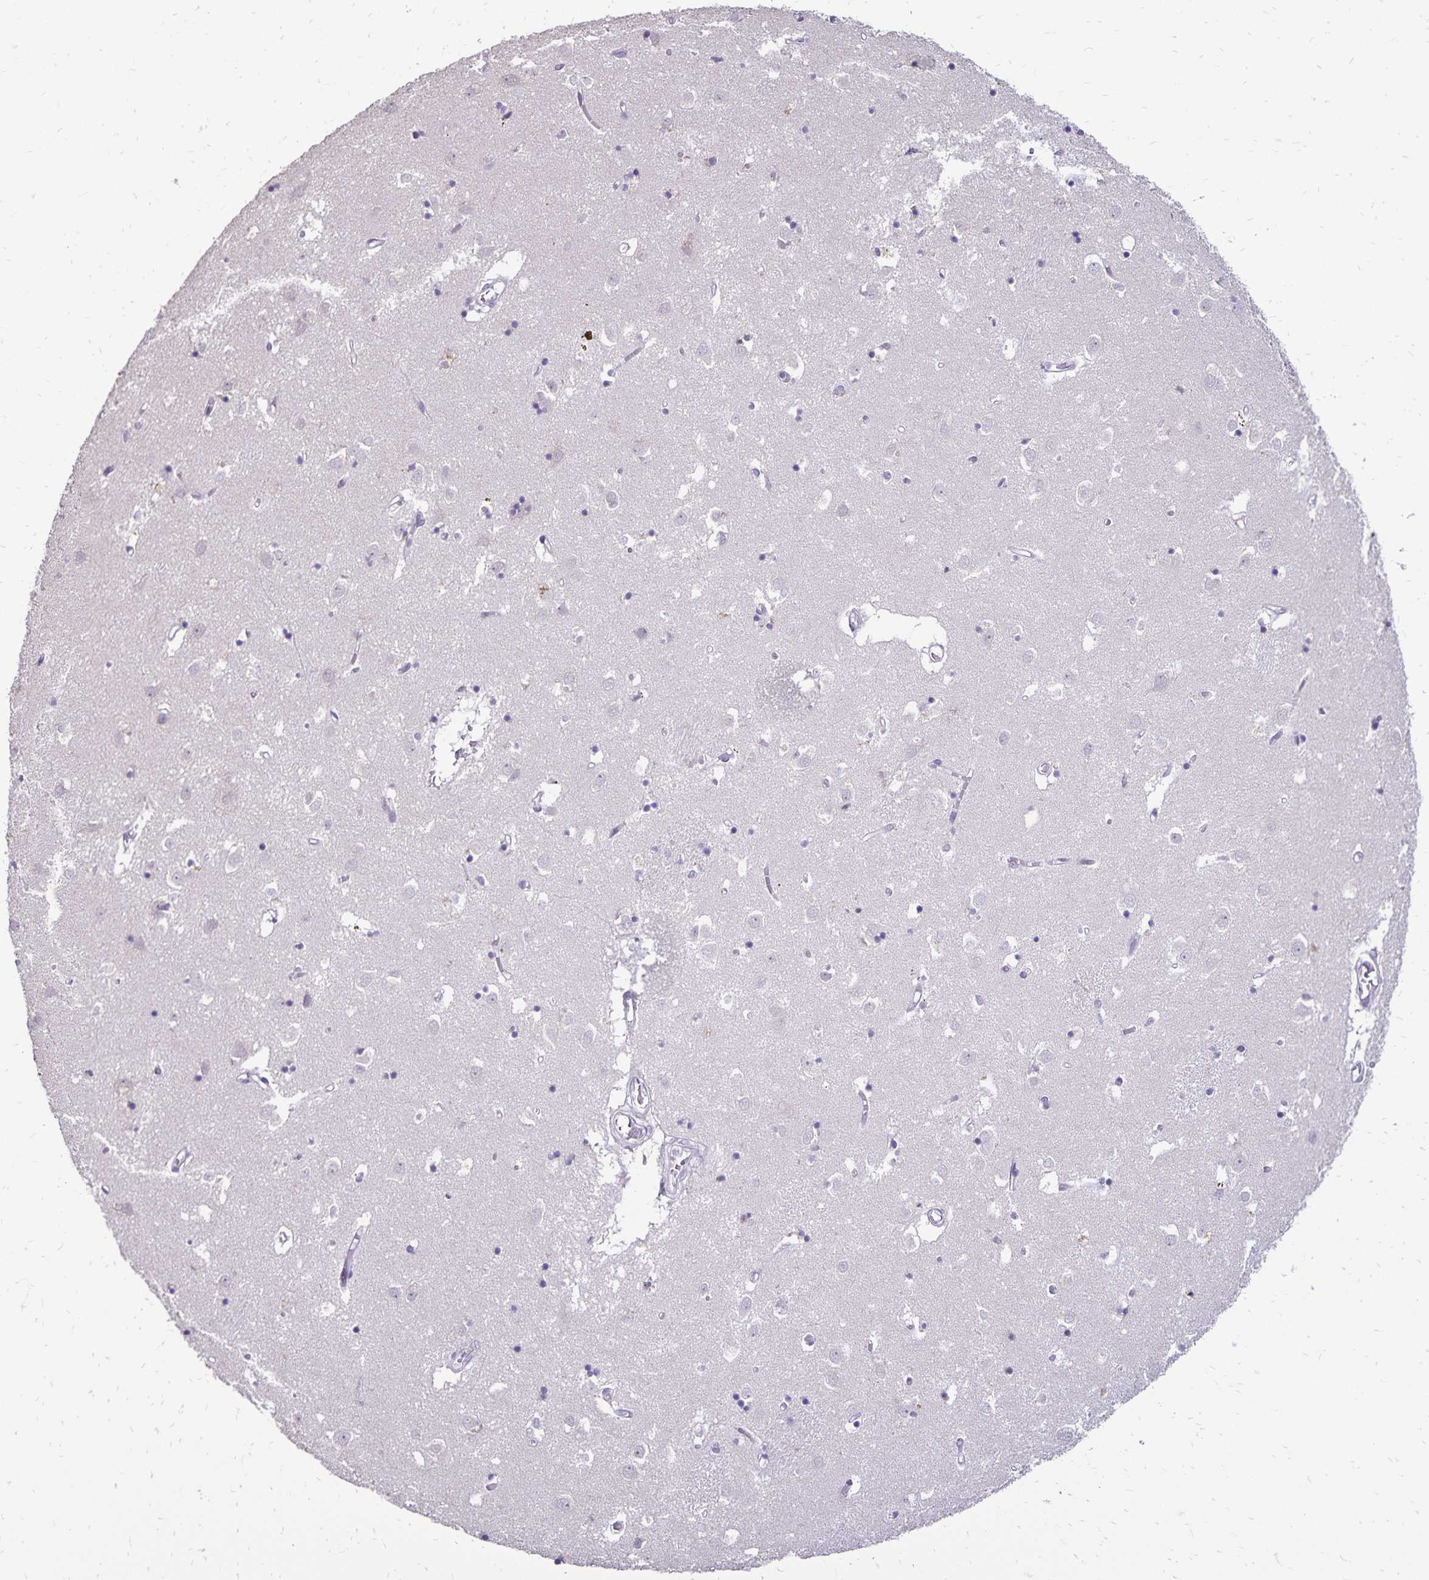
{"staining": {"intensity": "negative", "quantity": "none", "location": "none"}, "tissue": "caudate", "cell_type": "Glial cells", "image_type": "normal", "snomed": [{"axis": "morphology", "description": "Normal tissue, NOS"}, {"axis": "topography", "description": "Lateral ventricle wall"}], "caption": "A micrograph of caudate stained for a protein exhibits no brown staining in glial cells.", "gene": "POLB", "patient": {"sex": "male", "age": 70}}